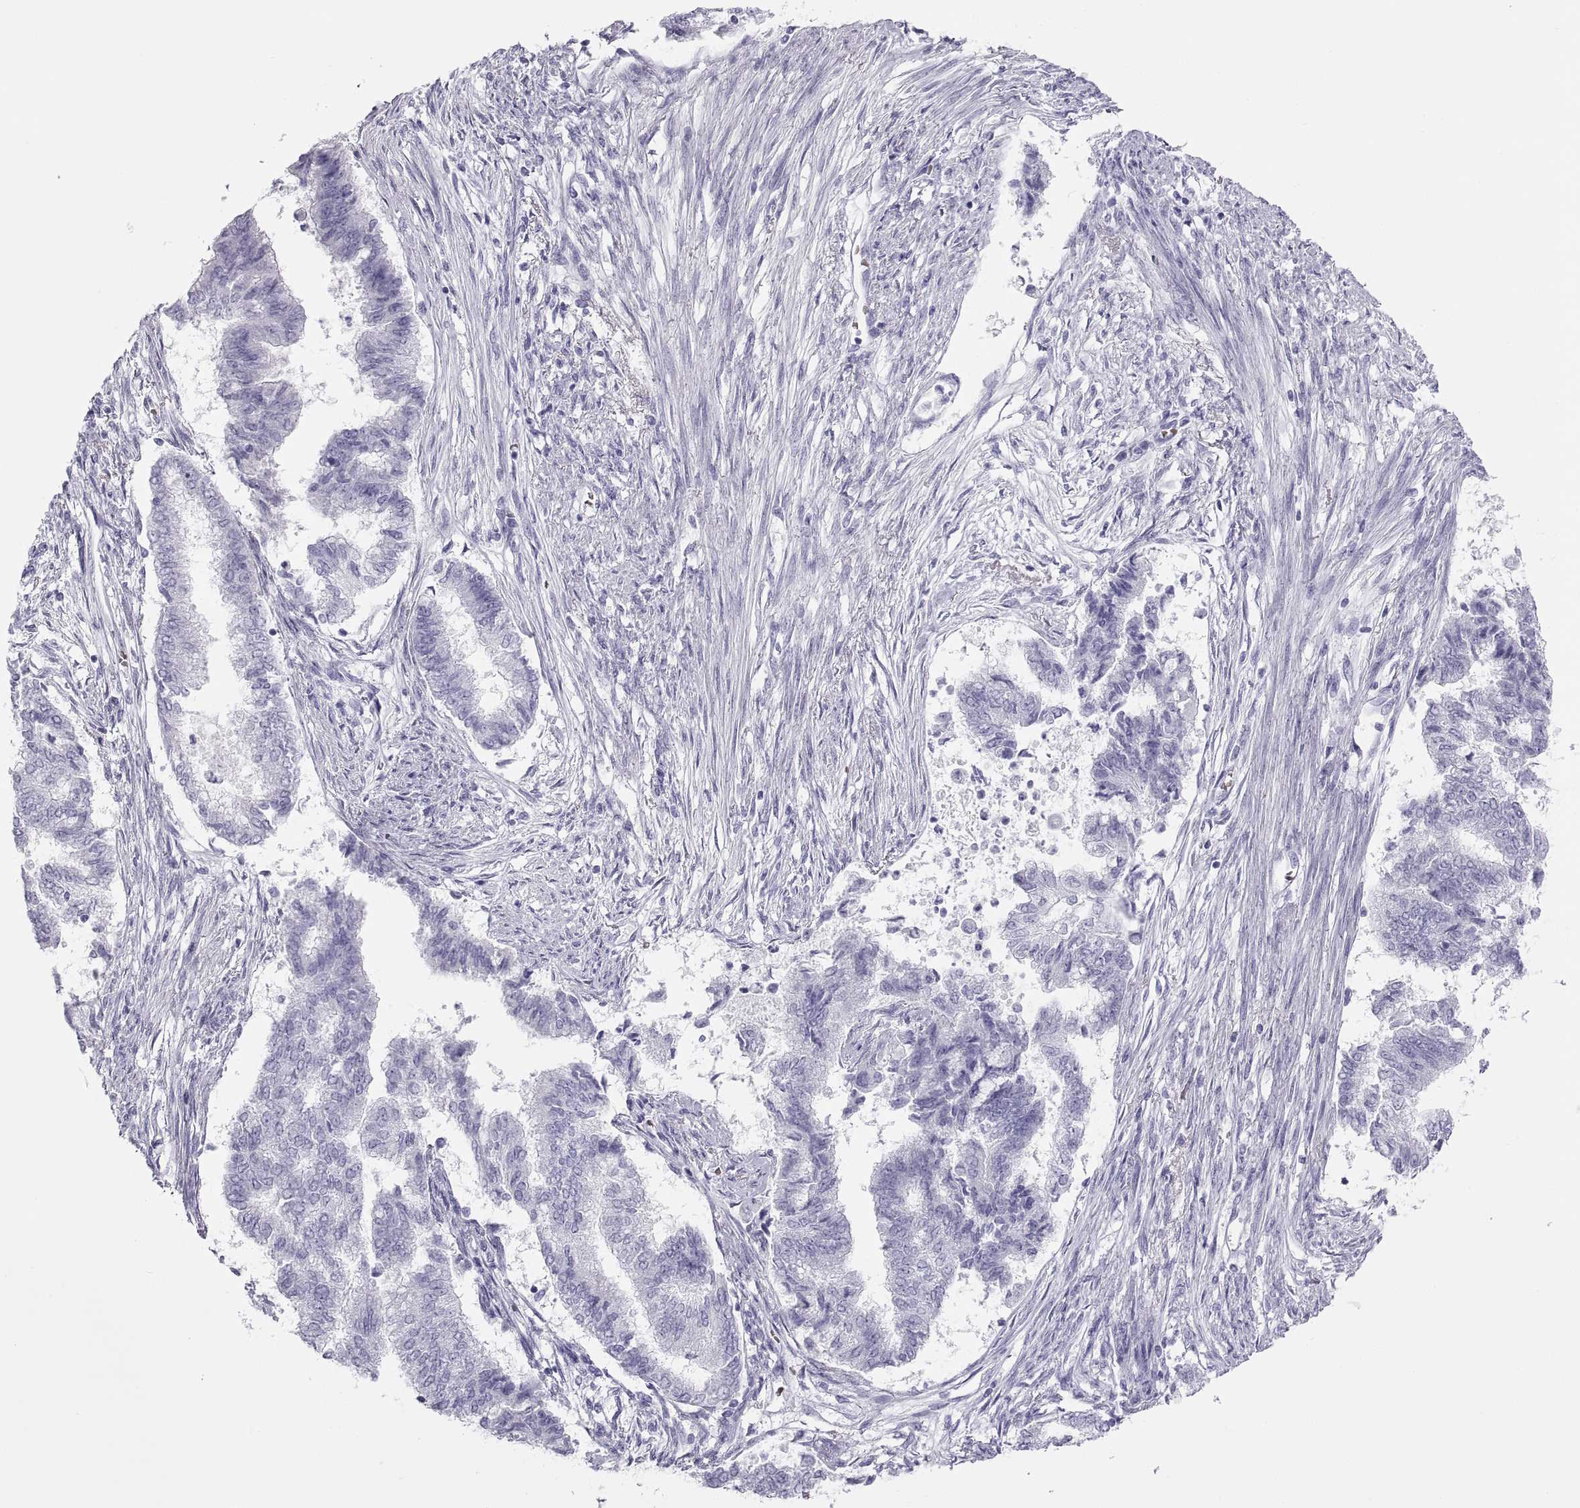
{"staining": {"intensity": "negative", "quantity": "none", "location": "none"}, "tissue": "endometrial cancer", "cell_type": "Tumor cells", "image_type": "cancer", "snomed": [{"axis": "morphology", "description": "Adenocarcinoma, NOS"}, {"axis": "topography", "description": "Endometrium"}], "caption": "Histopathology image shows no protein positivity in tumor cells of endometrial cancer (adenocarcinoma) tissue.", "gene": "SEMG1", "patient": {"sex": "female", "age": 65}}